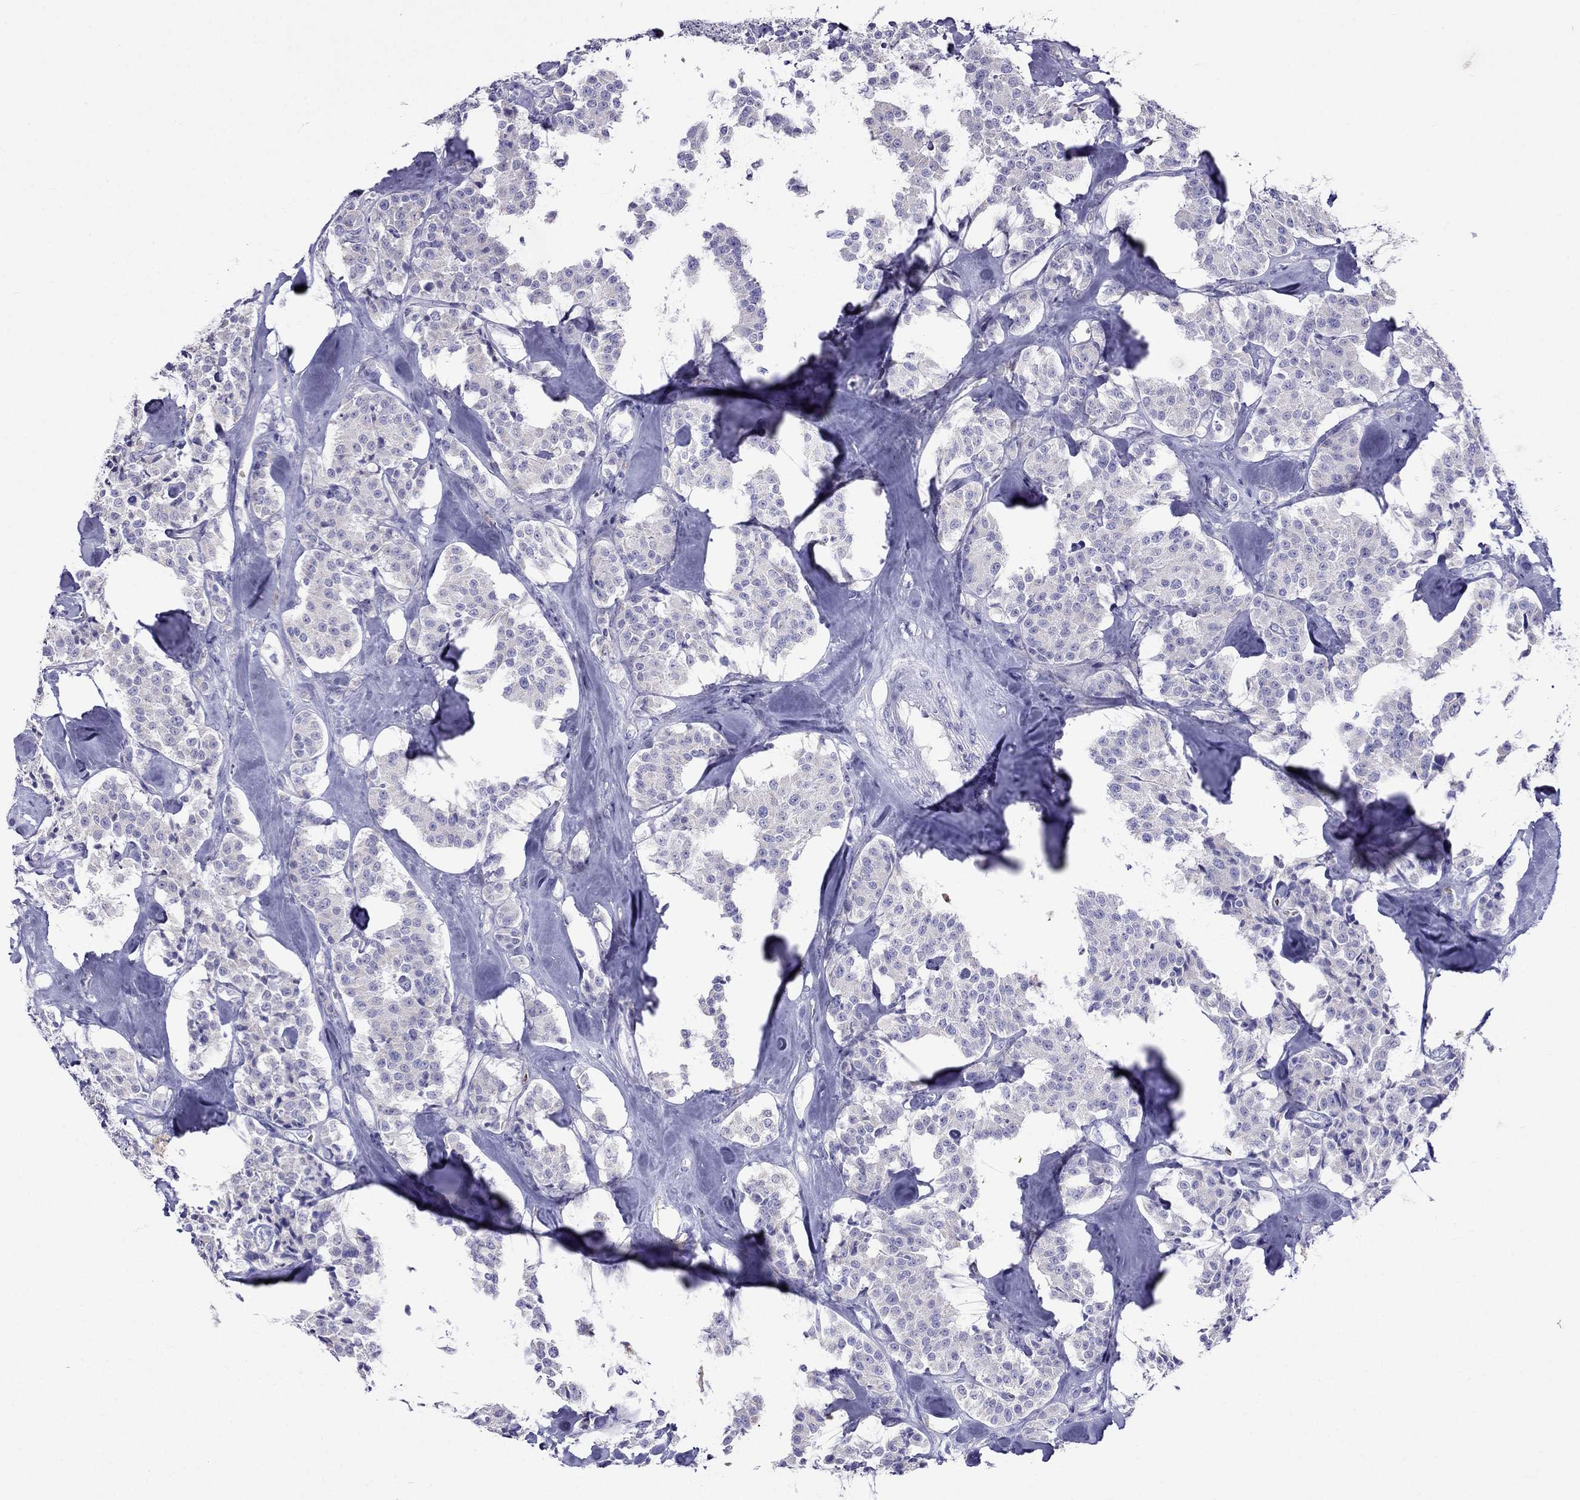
{"staining": {"intensity": "negative", "quantity": "none", "location": "none"}, "tissue": "carcinoid", "cell_type": "Tumor cells", "image_type": "cancer", "snomed": [{"axis": "morphology", "description": "Carcinoid, malignant, NOS"}, {"axis": "topography", "description": "Pancreas"}], "caption": "Micrograph shows no protein staining in tumor cells of carcinoid (malignant) tissue.", "gene": "TDRD1", "patient": {"sex": "male", "age": 41}}